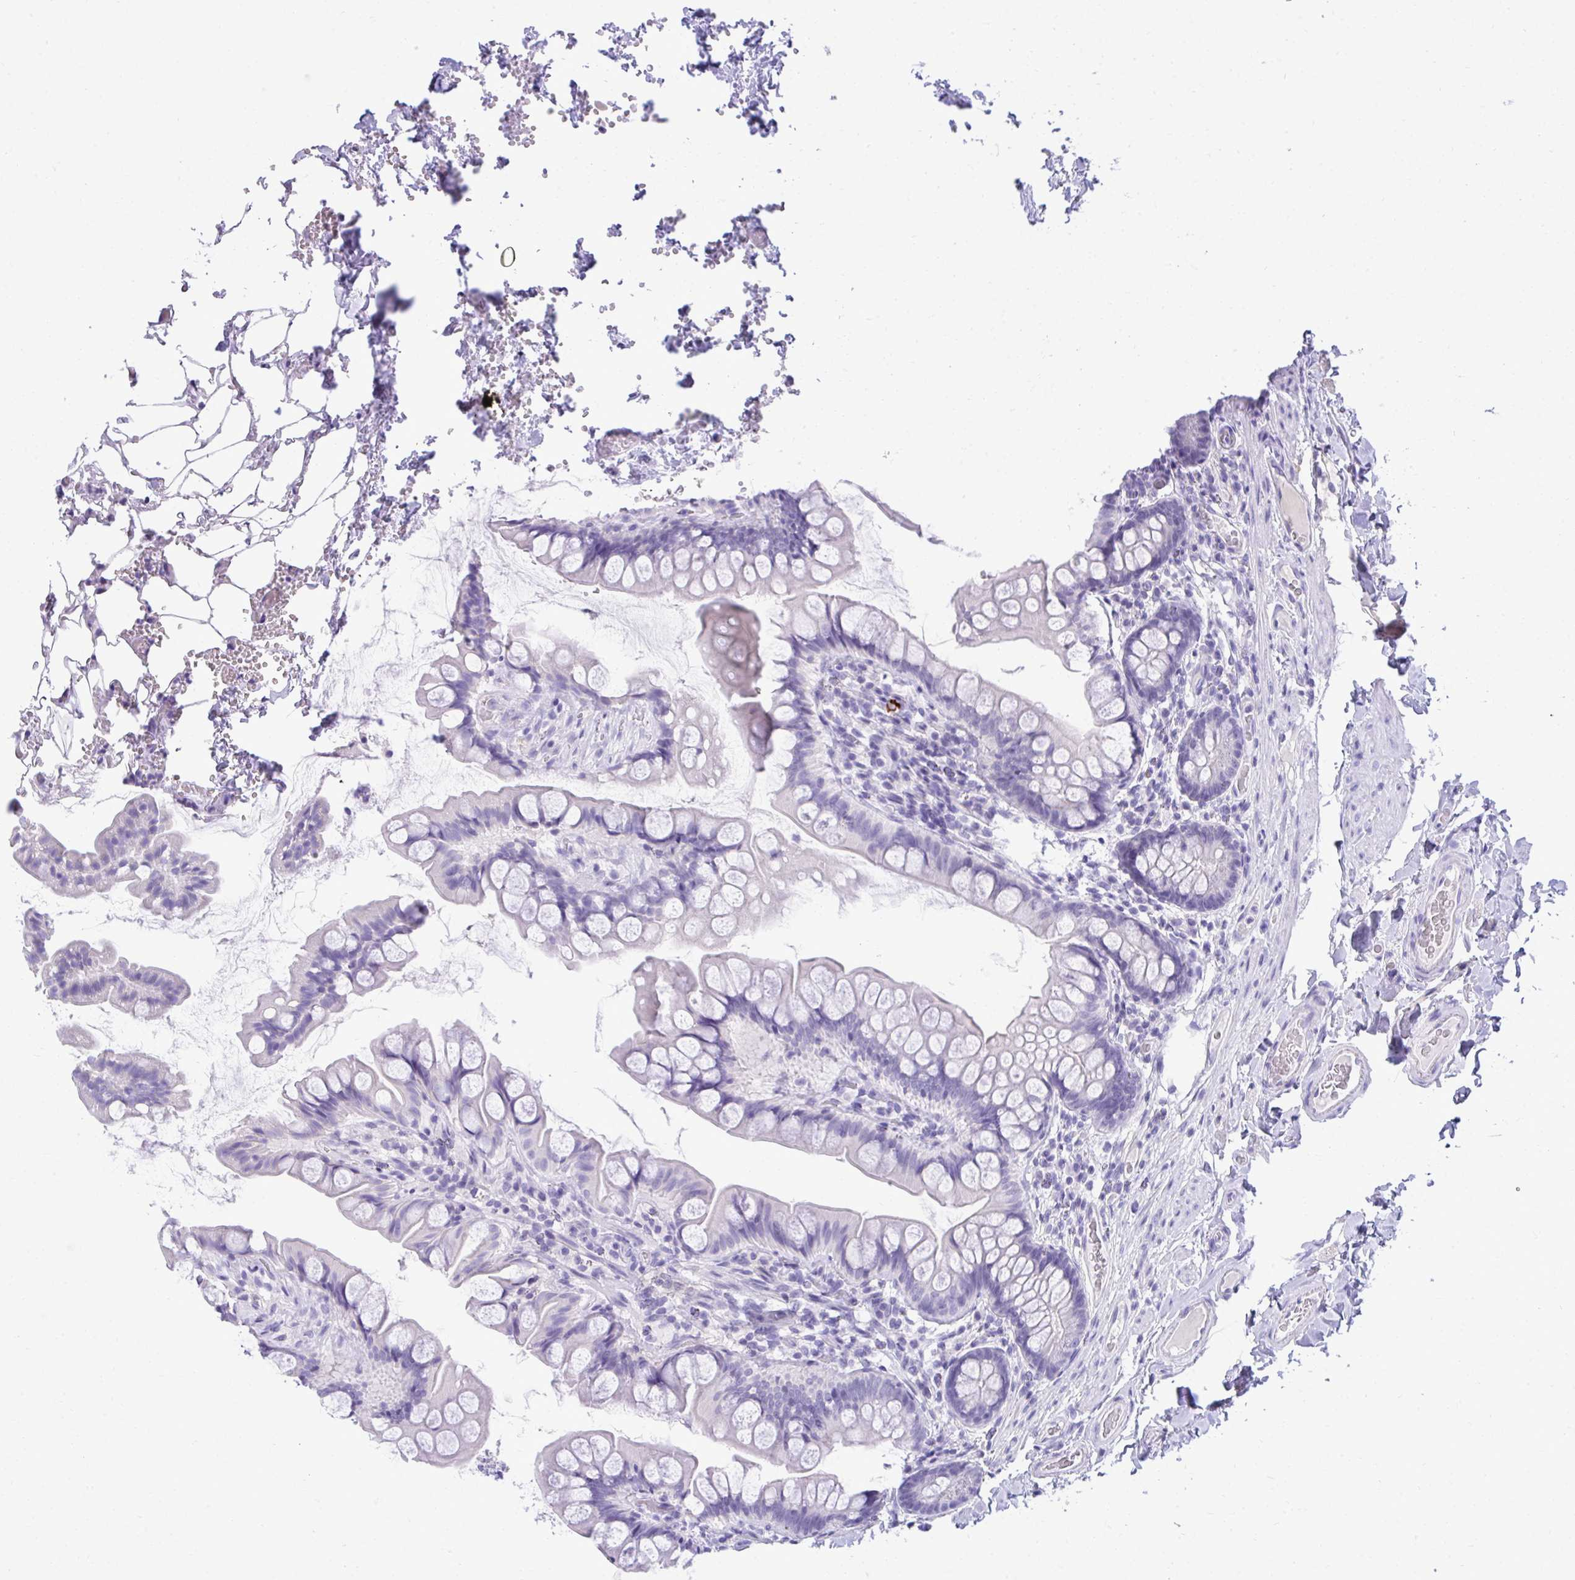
{"staining": {"intensity": "negative", "quantity": "none", "location": "none"}, "tissue": "small intestine", "cell_type": "Glandular cells", "image_type": "normal", "snomed": [{"axis": "morphology", "description": "Normal tissue, NOS"}, {"axis": "topography", "description": "Small intestine"}], "caption": "Immunohistochemistry photomicrograph of normal small intestine: human small intestine stained with DAB exhibits no significant protein expression in glandular cells.", "gene": "PGM2L1", "patient": {"sex": "male", "age": 70}}